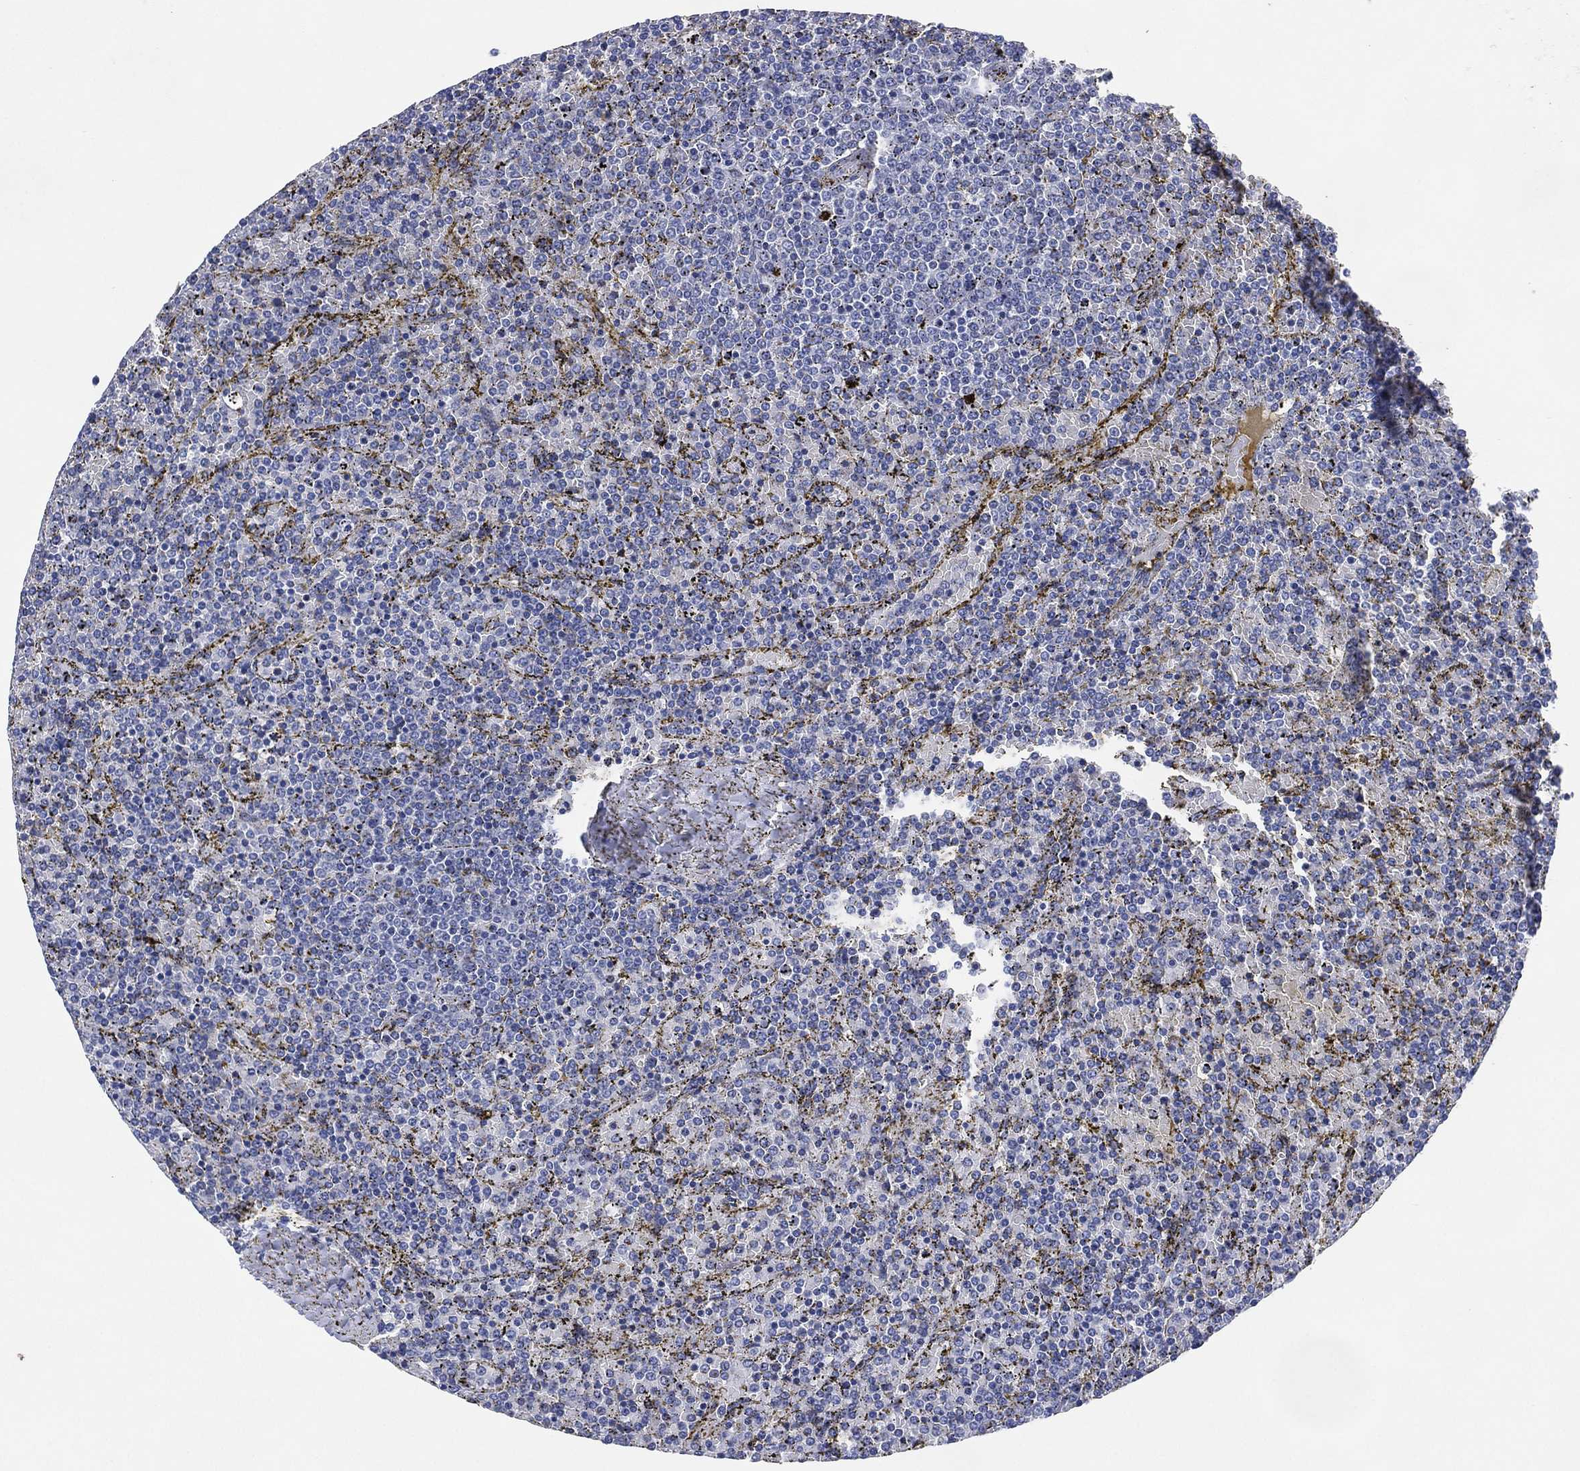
{"staining": {"intensity": "negative", "quantity": "none", "location": "none"}, "tissue": "lymphoma", "cell_type": "Tumor cells", "image_type": "cancer", "snomed": [{"axis": "morphology", "description": "Malignant lymphoma, non-Hodgkin's type, Low grade"}, {"axis": "topography", "description": "Spleen"}], "caption": "Malignant lymphoma, non-Hodgkin's type (low-grade) was stained to show a protein in brown. There is no significant positivity in tumor cells. Brightfield microscopy of immunohistochemistry stained with DAB (3,3'-diaminobenzidine) (brown) and hematoxylin (blue), captured at high magnification.", "gene": "CHRNA3", "patient": {"sex": "female", "age": 77}}